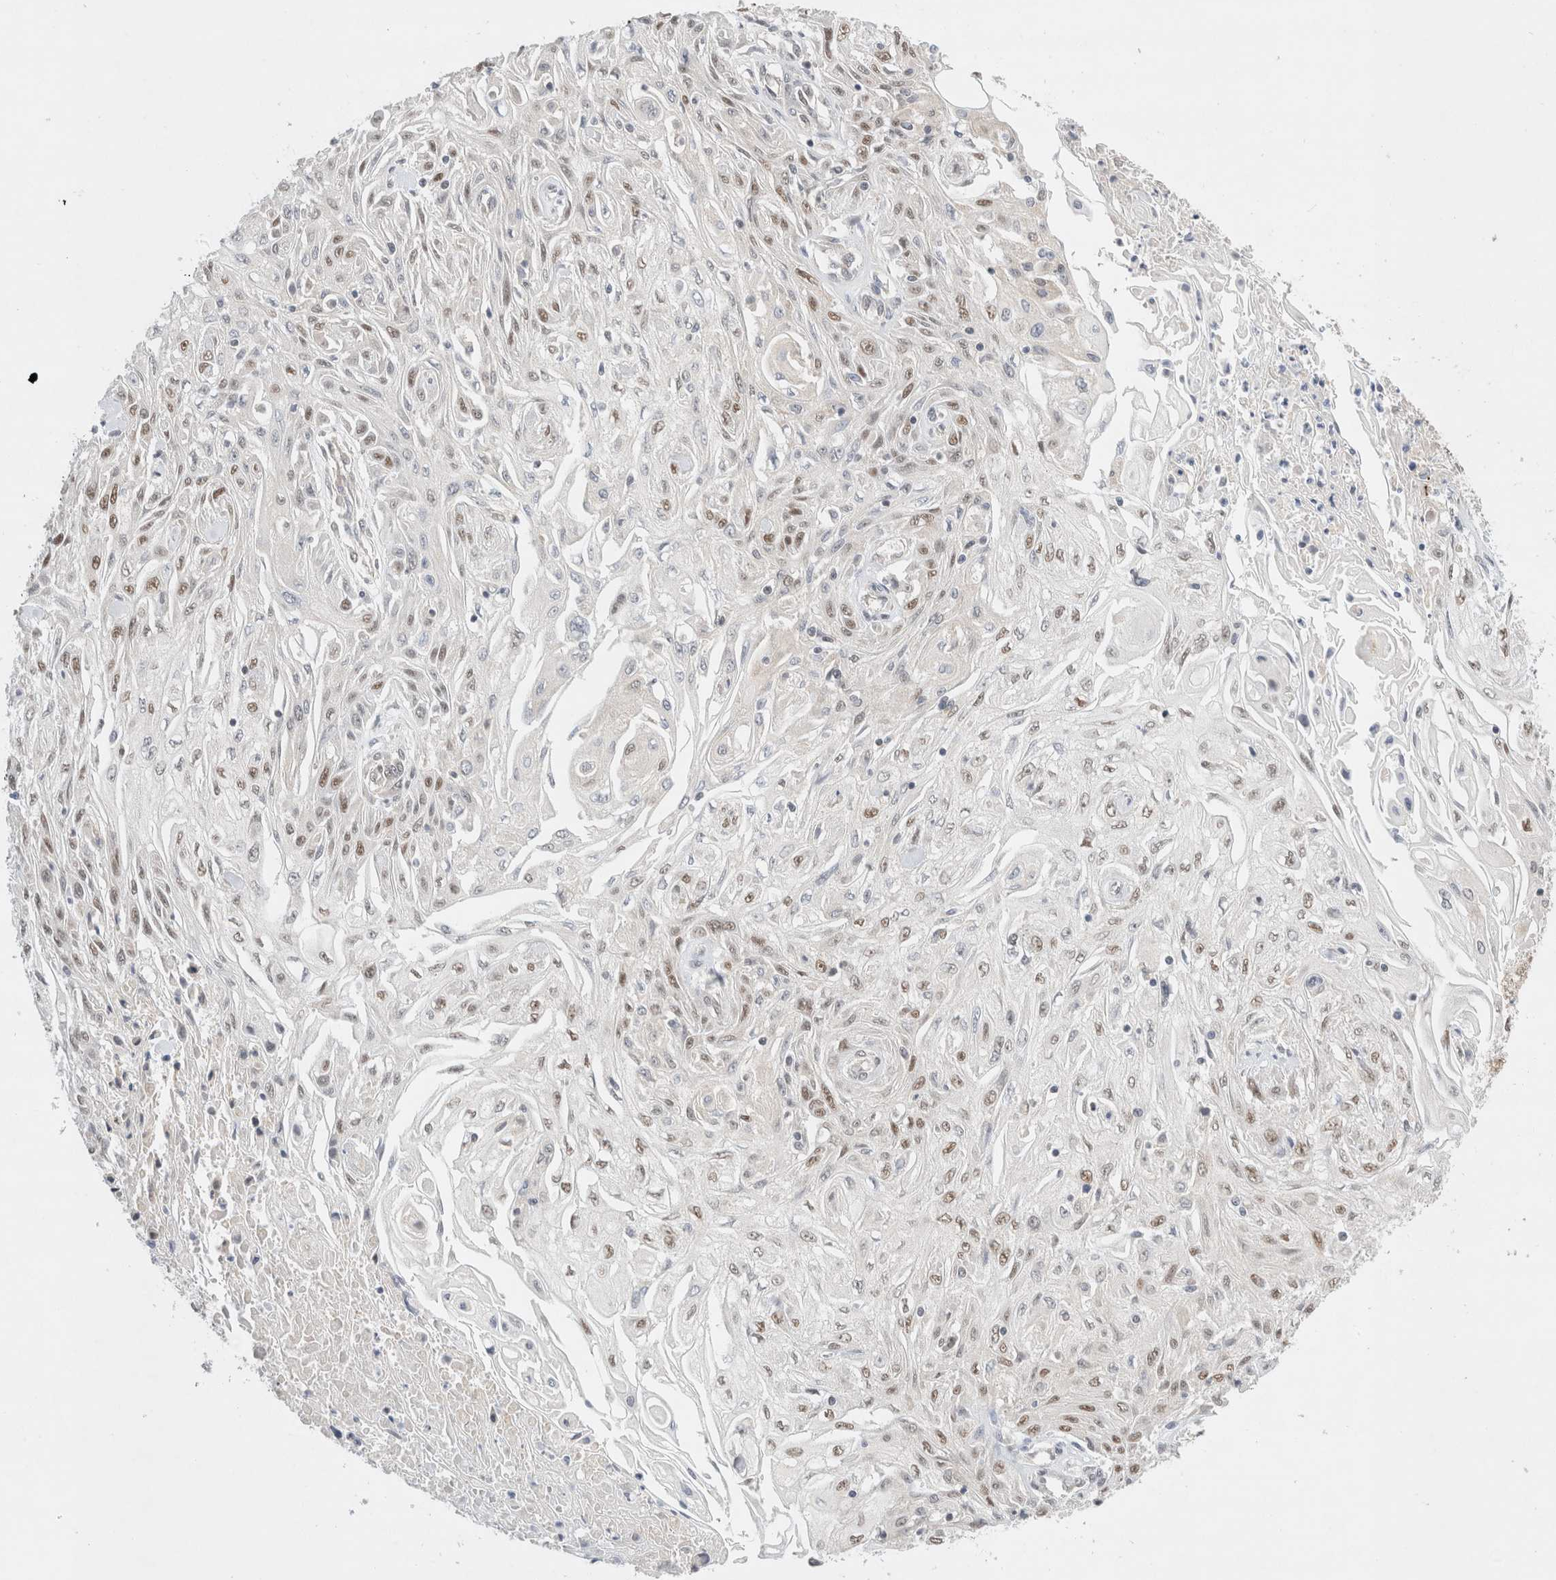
{"staining": {"intensity": "moderate", "quantity": "25%-75%", "location": "nuclear"}, "tissue": "skin cancer", "cell_type": "Tumor cells", "image_type": "cancer", "snomed": [{"axis": "morphology", "description": "Squamous cell carcinoma, NOS"}, {"axis": "morphology", "description": "Squamous cell carcinoma, metastatic, NOS"}, {"axis": "topography", "description": "Skin"}, {"axis": "topography", "description": "Lymph node"}], "caption": "Tumor cells demonstrate medium levels of moderate nuclear expression in about 25%-75% of cells in skin metastatic squamous cell carcinoma.", "gene": "GTF2I", "patient": {"sex": "male", "age": 75}}